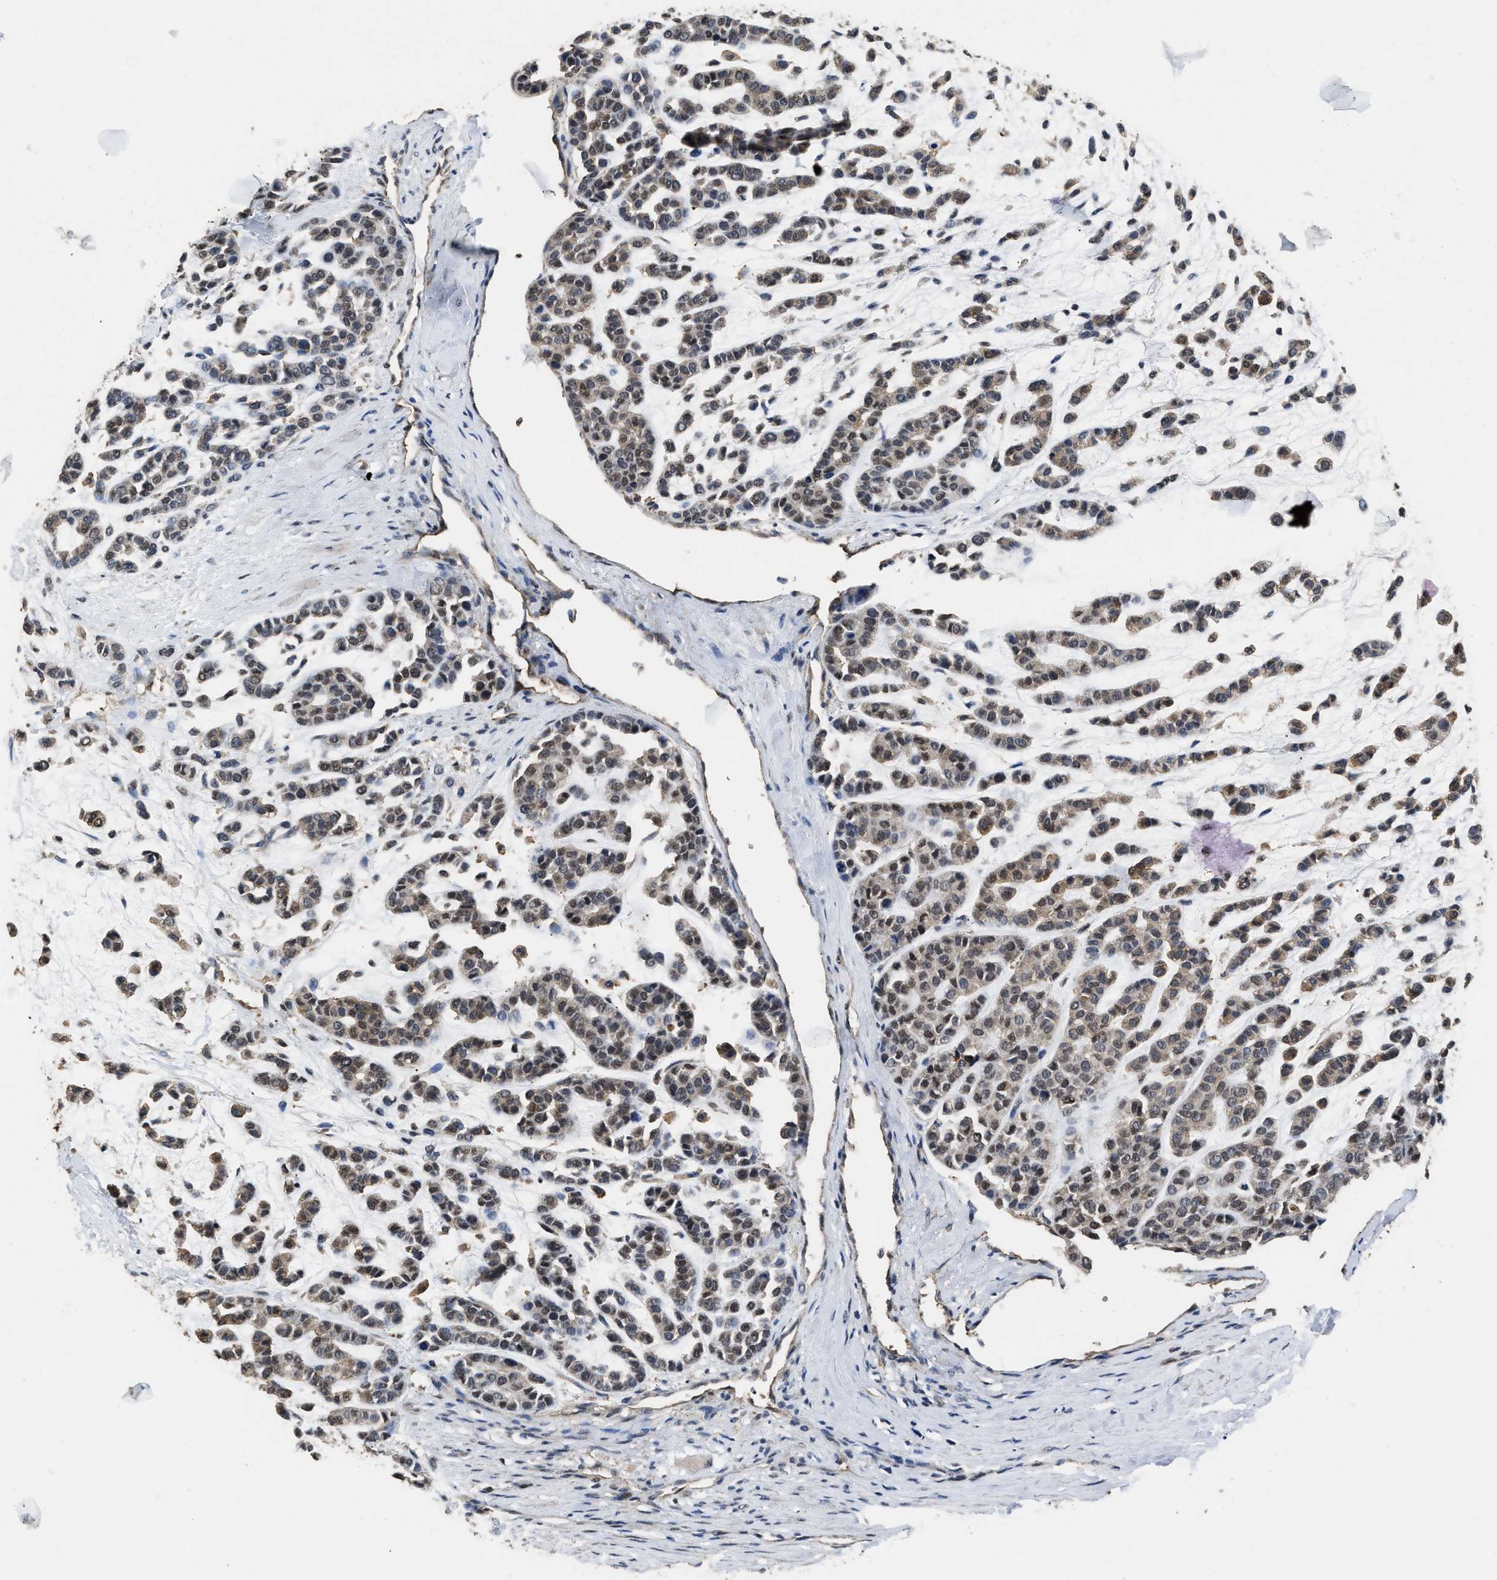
{"staining": {"intensity": "weak", "quantity": ">75%", "location": "cytoplasmic/membranous,nuclear"}, "tissue": "head and neck cancer", "cell_type": "Tumor cells", "image_type": "cancer", "snomed": [{"axis": "morphology", "description": "Adenocarcinoma, NOS"}, {"axis": "morphology", "description": "Adenoma, NOS"}, {"axis": "topography", "description": "Head-Neck"}], "caption": "Adenoma (head and neck) tissue demonstrates weak cytoplasmic/membranous and nuclear expression in about >75% of tumor cells, visualized by immunohistochemistry.", "gene": "YWHAE", "patient": {"sex": "female", "age": 55}}